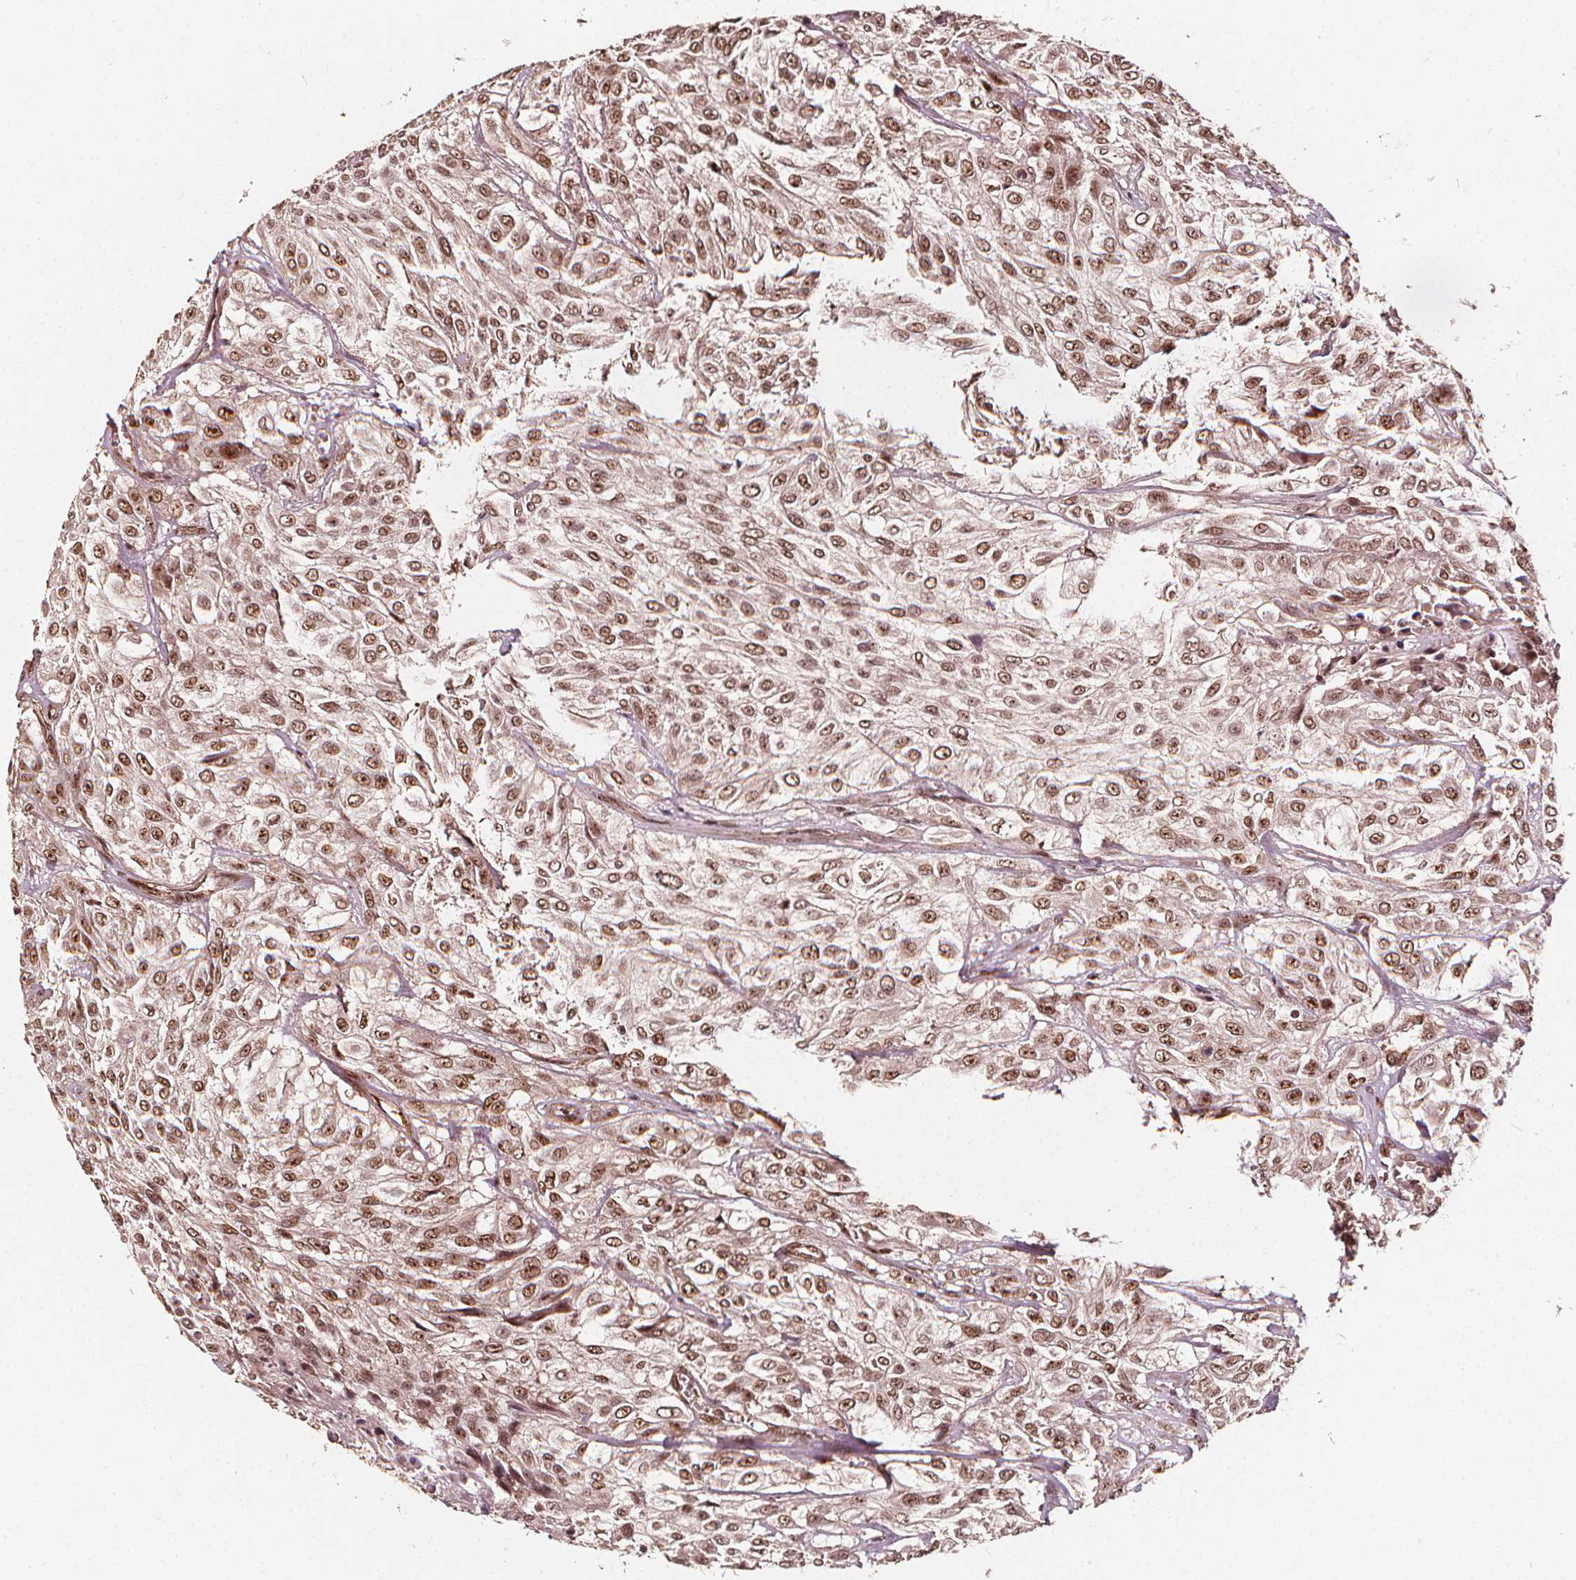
{"staining": {"intensity": "moderate", "quantity": ">75%", "location": "nuclear"}, "tissue": "urothelial cancer", "cell_type": "Tumor cells", "image_type": "cancer", "snomed": [{"axis": "morphology", "description": "Urothelial carcinoma, High grade"}, {"axis": "topography", "description": "Urinary bladder"}], "caption": "Moderate nuclear staining is appreciated in approximately >75% of tumor cells in high-grade urothelial carcinoma.", "gene": "EXOSC9", "patient": {"sex": "male", "age": 57}}